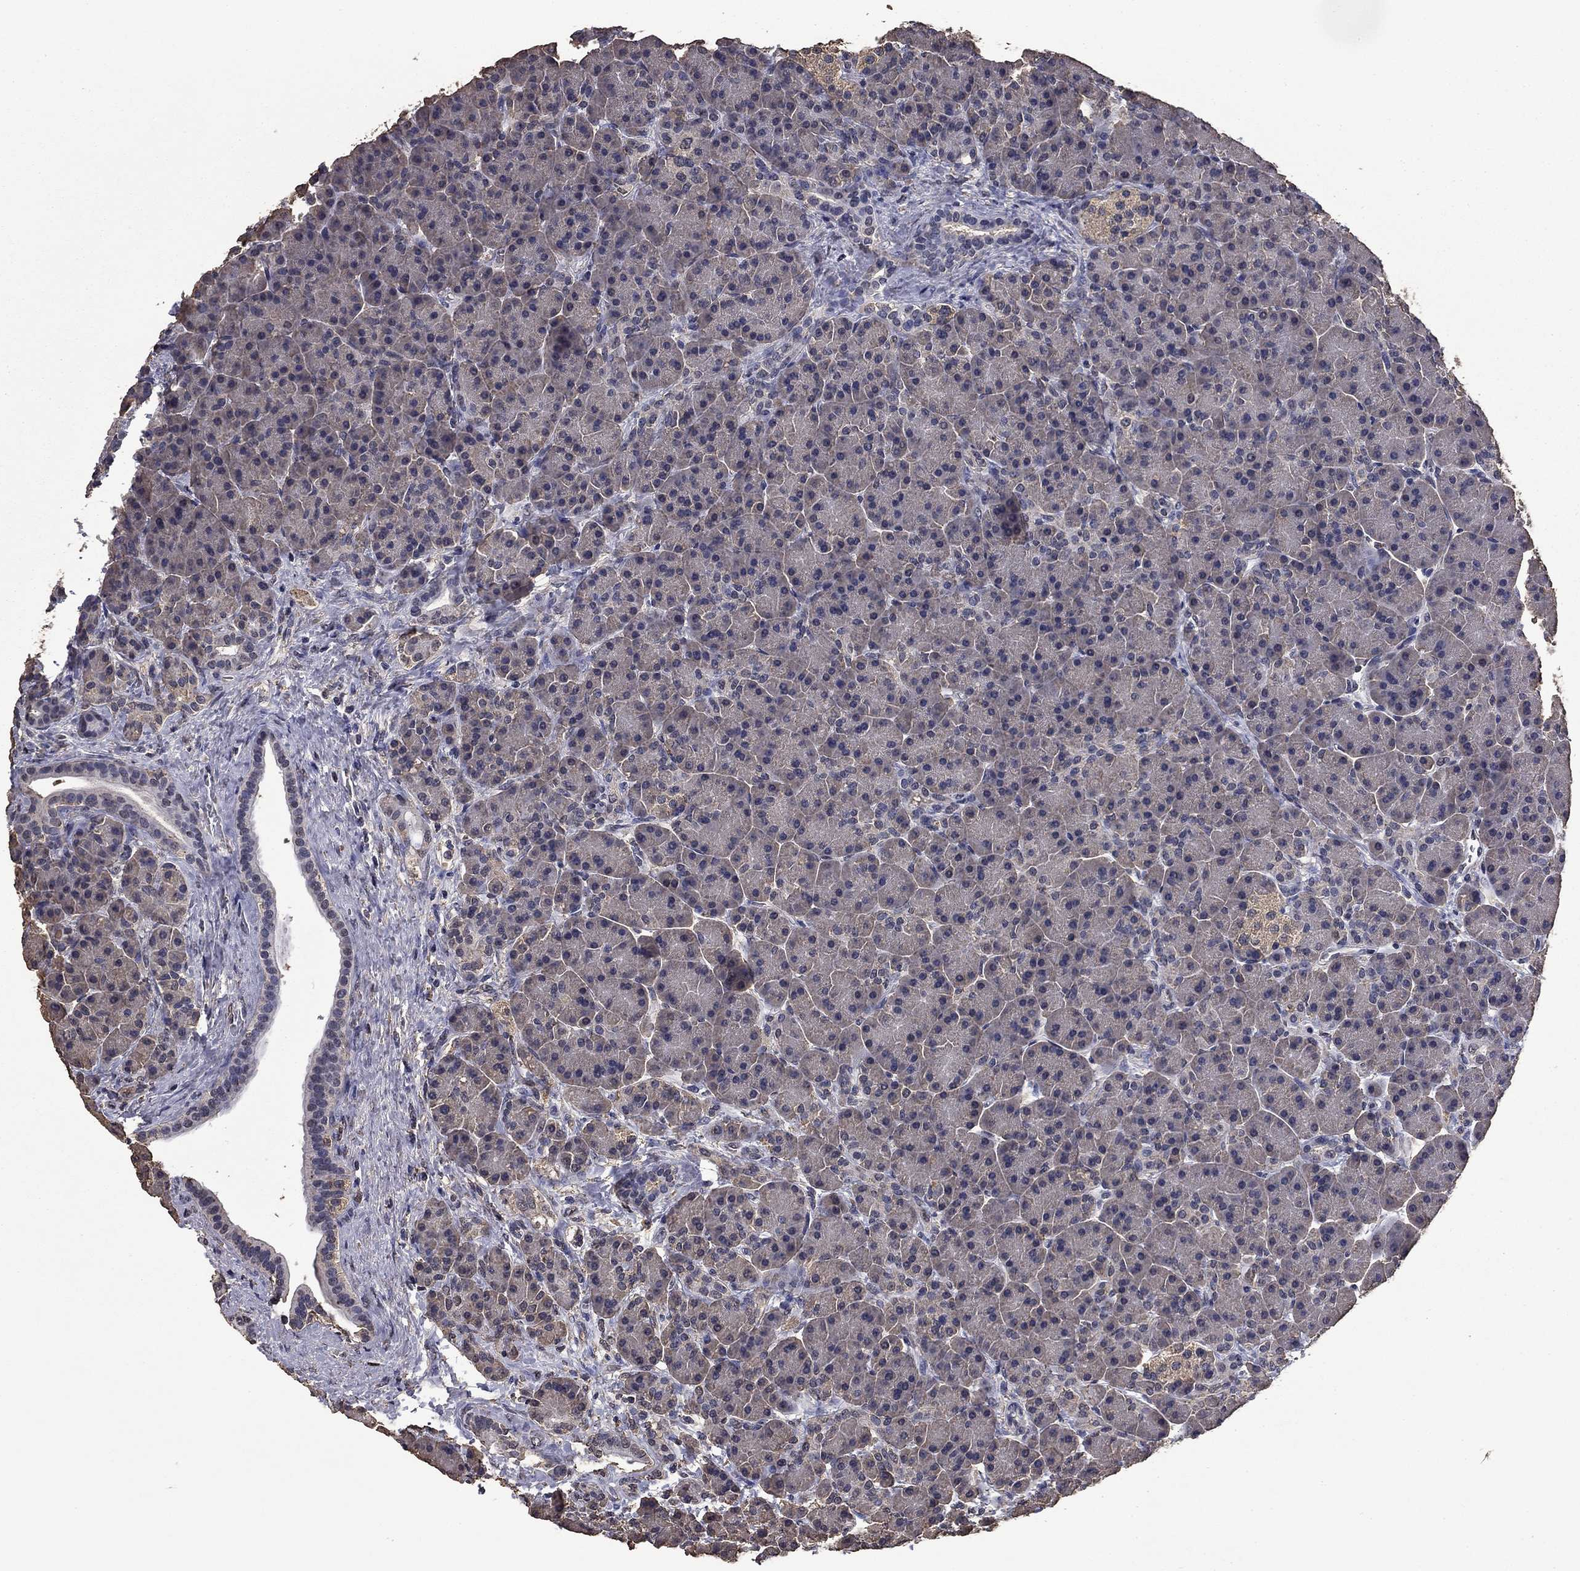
{"staining": {"intensity": "negative", "quantity": "none", "location": "none"}, "tissue": "pancreas", "cell_type": "Exocrine glandular cells", "image_type": "normal", "snomed": [{"axis": "morphology", "description": "Normal tissue, NOS"}, {"axis": "topography", "description": "Pancreas"}], "caption": "Immunohistochemistry (IHC) image of benign pancreas stained for a protein (brown), which demonstrates no staining in exocrine glandular cells.", "gene": "MFAP3L", "patient": {"sex": "female", "age": 63}}